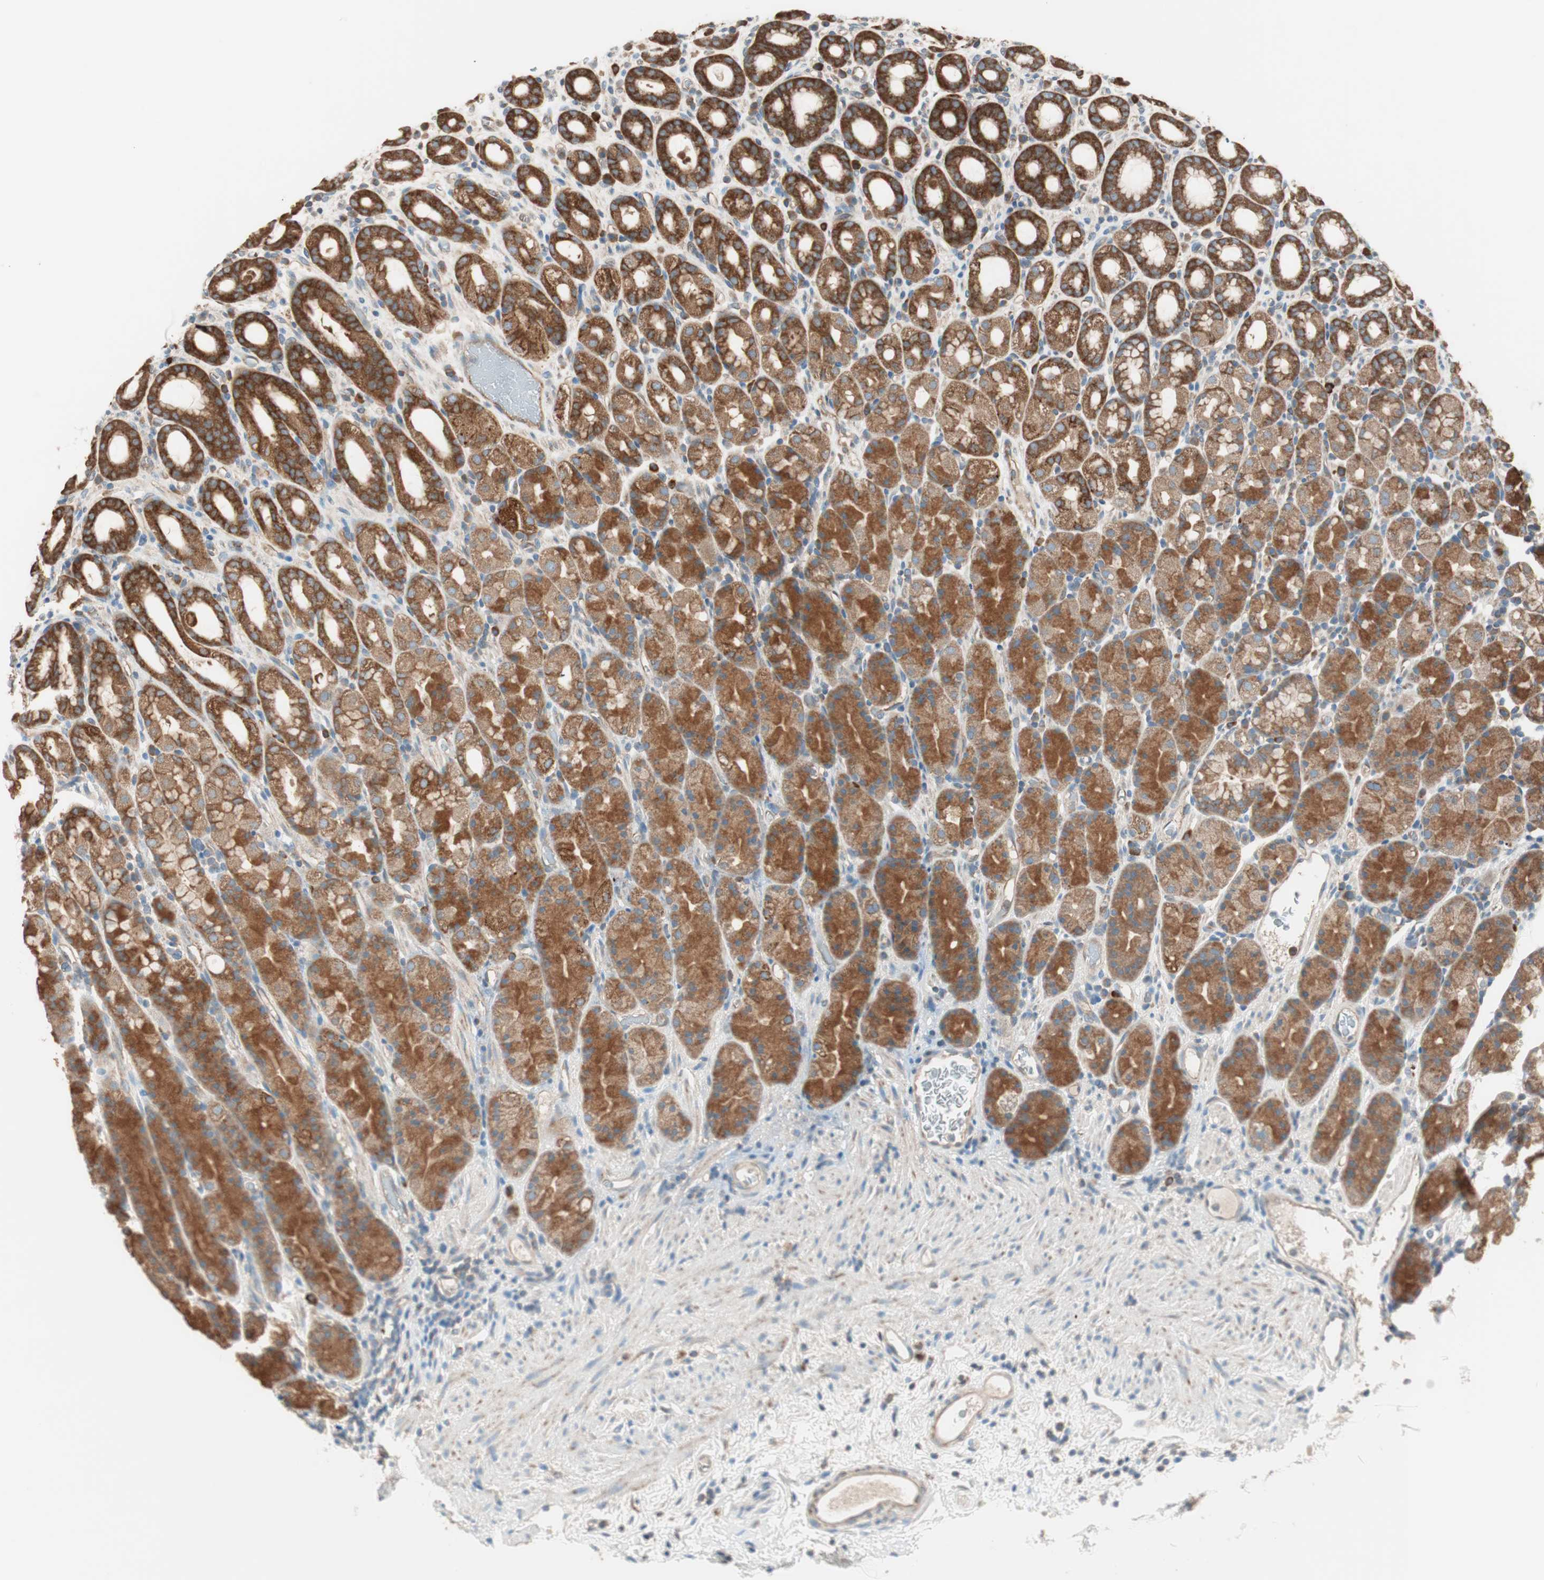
{"staining": {"intensity": "strong", "quantity": ">75%", "location": "cytoplasmic/membranous"}, "tissue": "stomach", "cell_type": "Glandular cells", "image_type": "normal", "snomed": [{"axis": "morphology", "description": "Normal tissue, NOS"}, {"axis": "topography", "description": "Stomach, upper"}], "caption": "Immunohistochemistry (IHC) histopathology image of benign stomach stained for a protein (brown), which reveals high levels of strong cytoplasmic/membranous staining in approximately >75% of glandular cells.", "gene": "CC2D1A", "patient": {"sex": "male", "age": 68}}